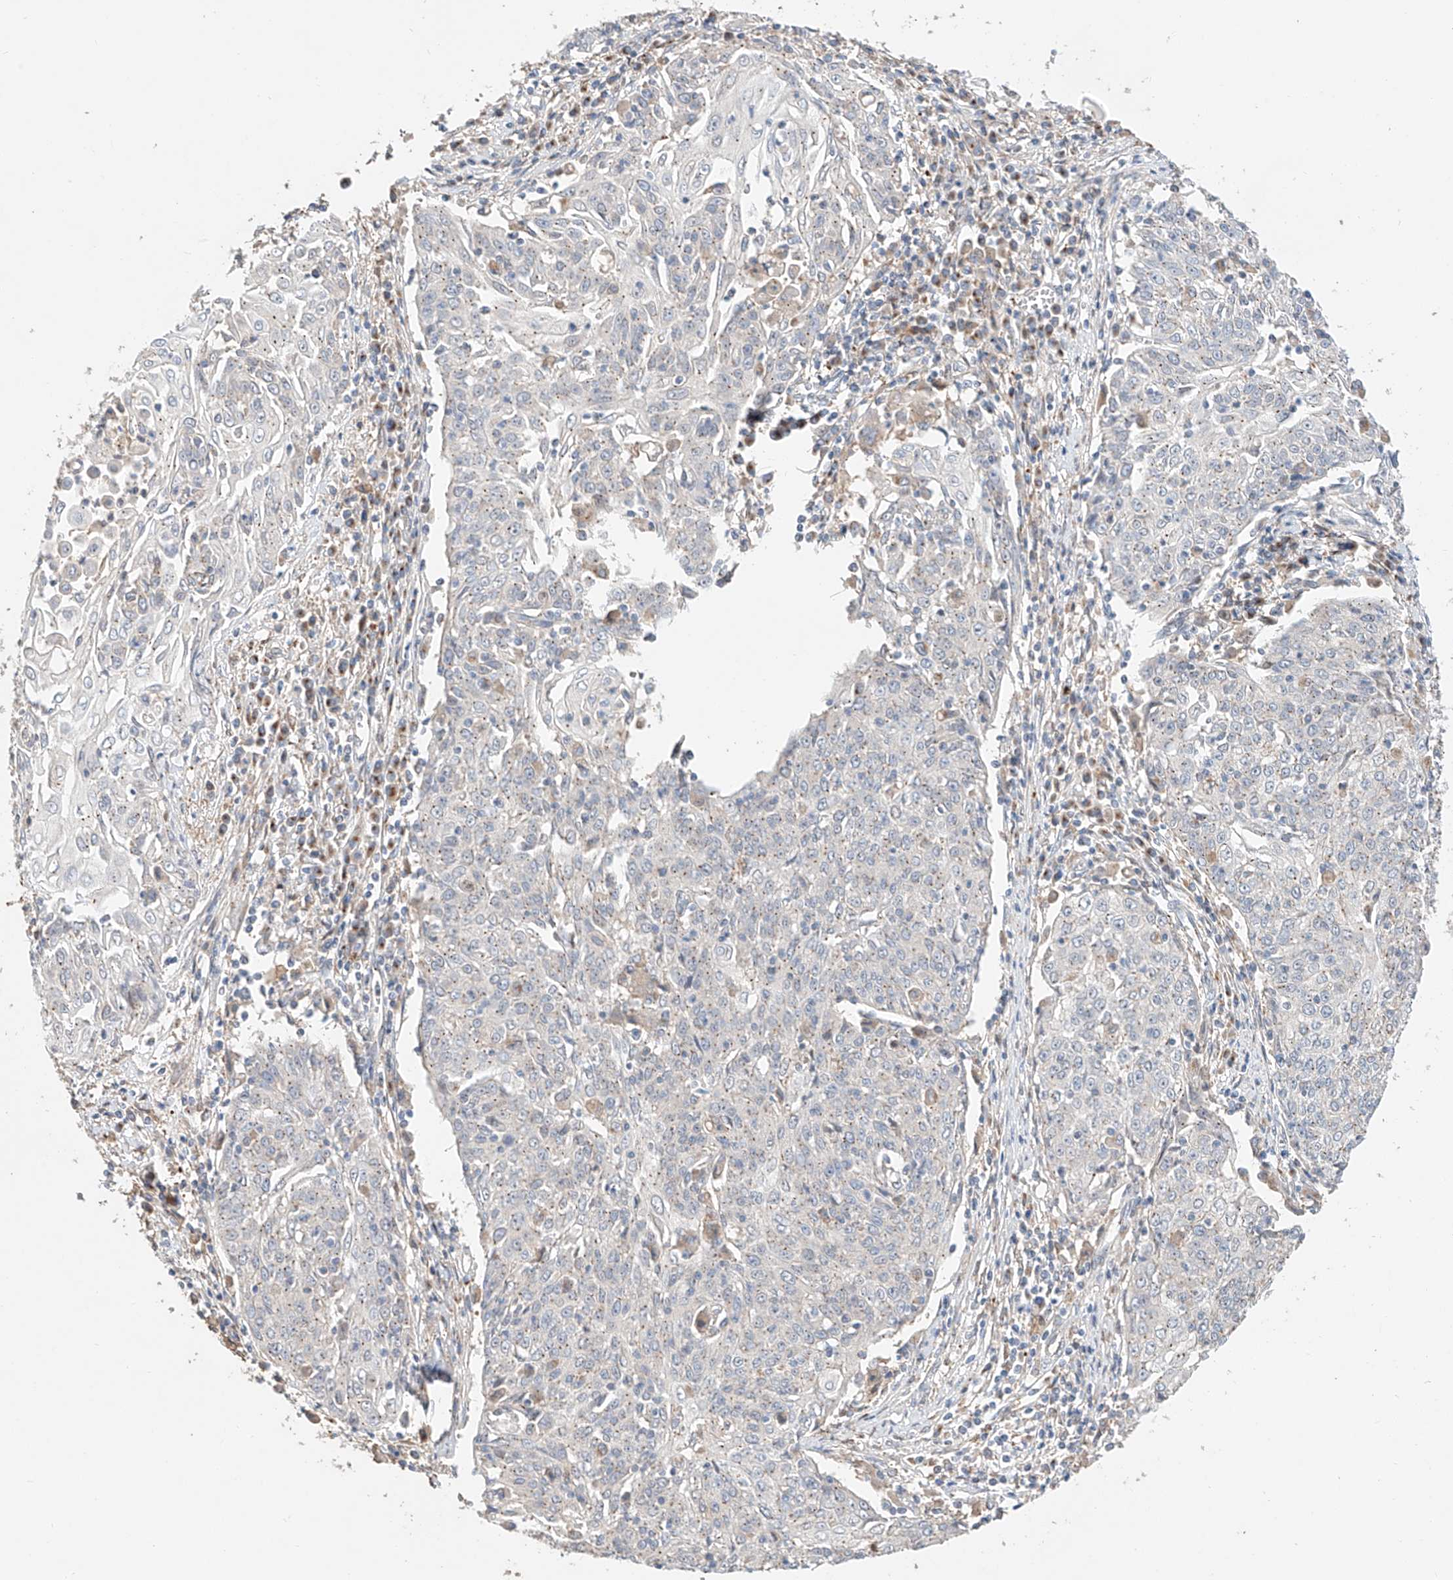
{"staining": {"intensity": "negative", "quantity": "none", "location": "none"}, "tissue": "cervical cancer", "cell_type": "Tumor cells", "image_type": "cancer", "snomed": [{"axis": "morphology", "description": "Squamous cell carcinoma, NOS"}, {"axis": "topography", "description": "Cervix"}], "caption": "Tumor cells show no significant protein positivity in squamous cell carcinoma (cervical). The staining is performed using DAB brown chromogen with nuclei counter-stained in using hematoxylin.", "gene": "MOSPD1", "patient": {"sex": "female", "age": 48}}